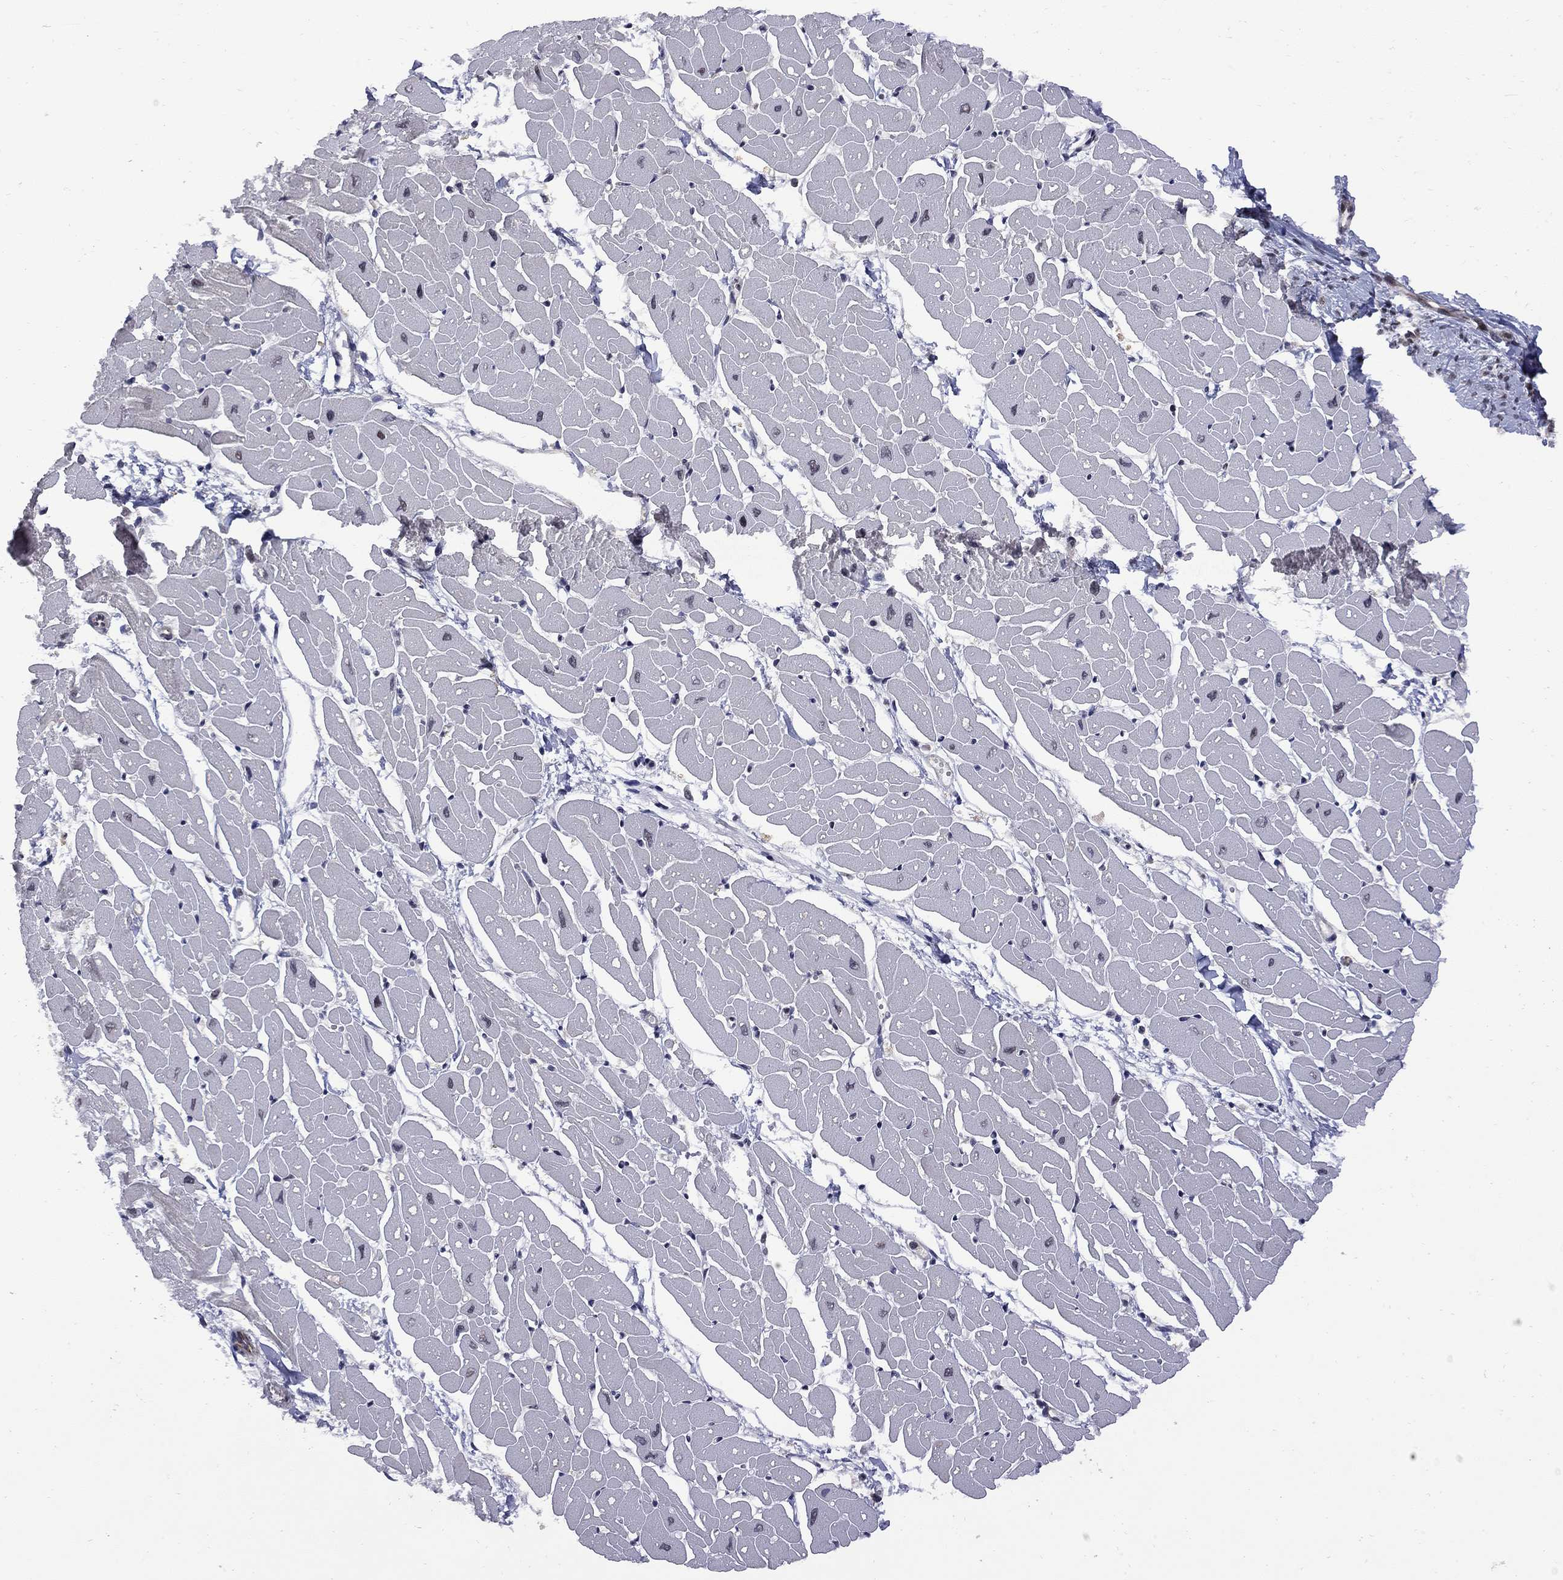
{"staining": {"intensity": "moderate", "quantity": "25%-75%", "location": "nuclear"}, "tissue": "heart muscle", "cell_type": "Cardiomyocytes", "image_type": "normal", "snomed": [{"axis": "morphology", "description": "Normal tissue, NOS"}, {"axis": "topography", "description": "Heart"}], "caption": "Protein expression analysis of unremarkable human heart muscle reveals moderate nuclear expression in about 25%-75% of cardiomyocytes. The staining was performed using DAB to visualize the protein expression in brown, while the nuclei were stained in blue with hematoxylin (Magnification: 20x).", "gene": "BRF1", "patient": {"sex": "male", "age": 57}}